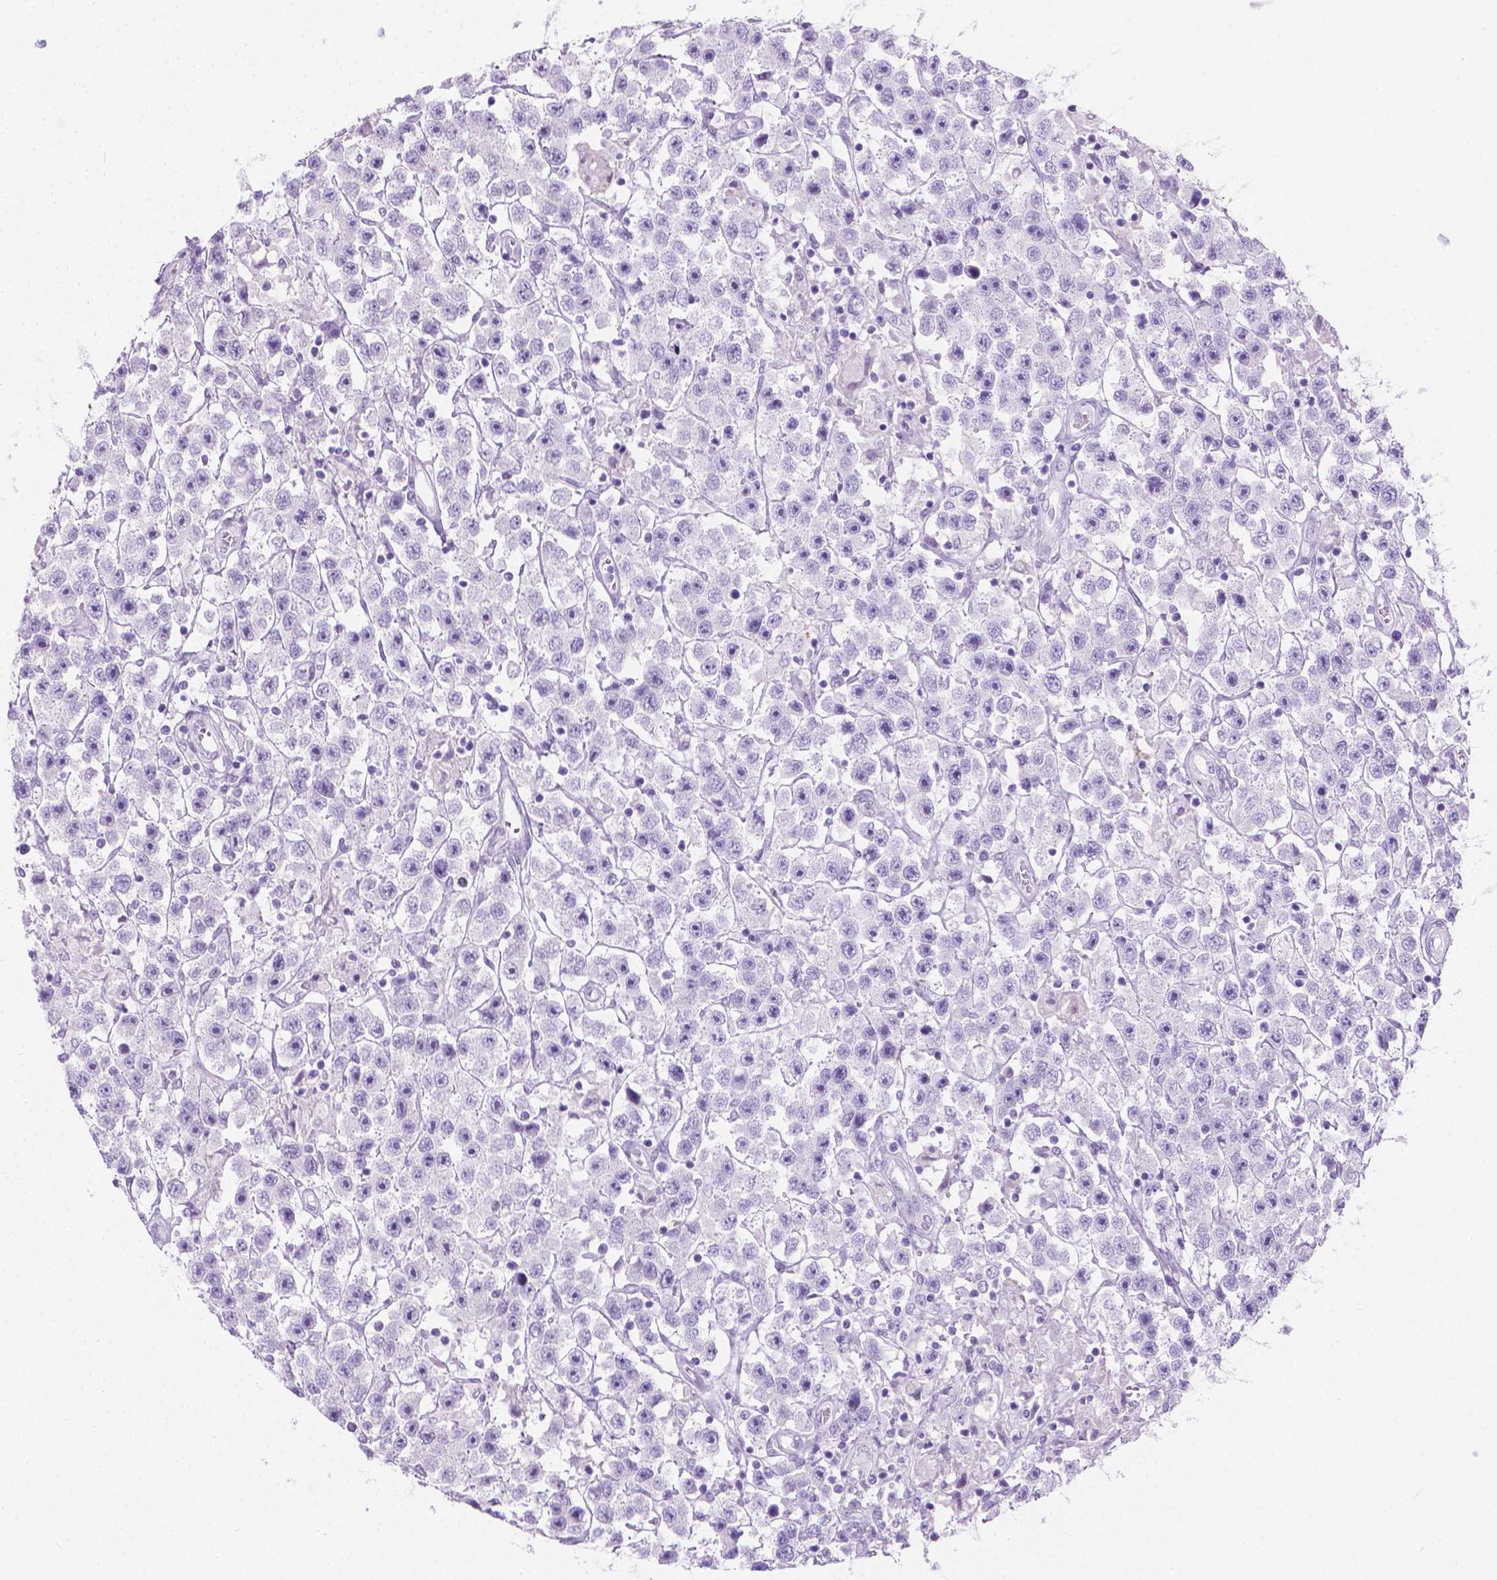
{"staining": {"intensity": "negative", "quantity": "none", "location": "none"}, "tissue": "testis cancer", "cell_type": "Tumor cells", "image_type": "cancer", "snomed": [{"axis": "morphology", "description": "Seminoma, NOS"}, {"axis": "topography", "description": "Testis"}], "caption": "A histopathology image of testis cancer (seminoma) stained for a protein demonstrates no brown staining in tumor cells.", "gene": "CFAP52", "patient": {"sex": "male", "age": 45}}